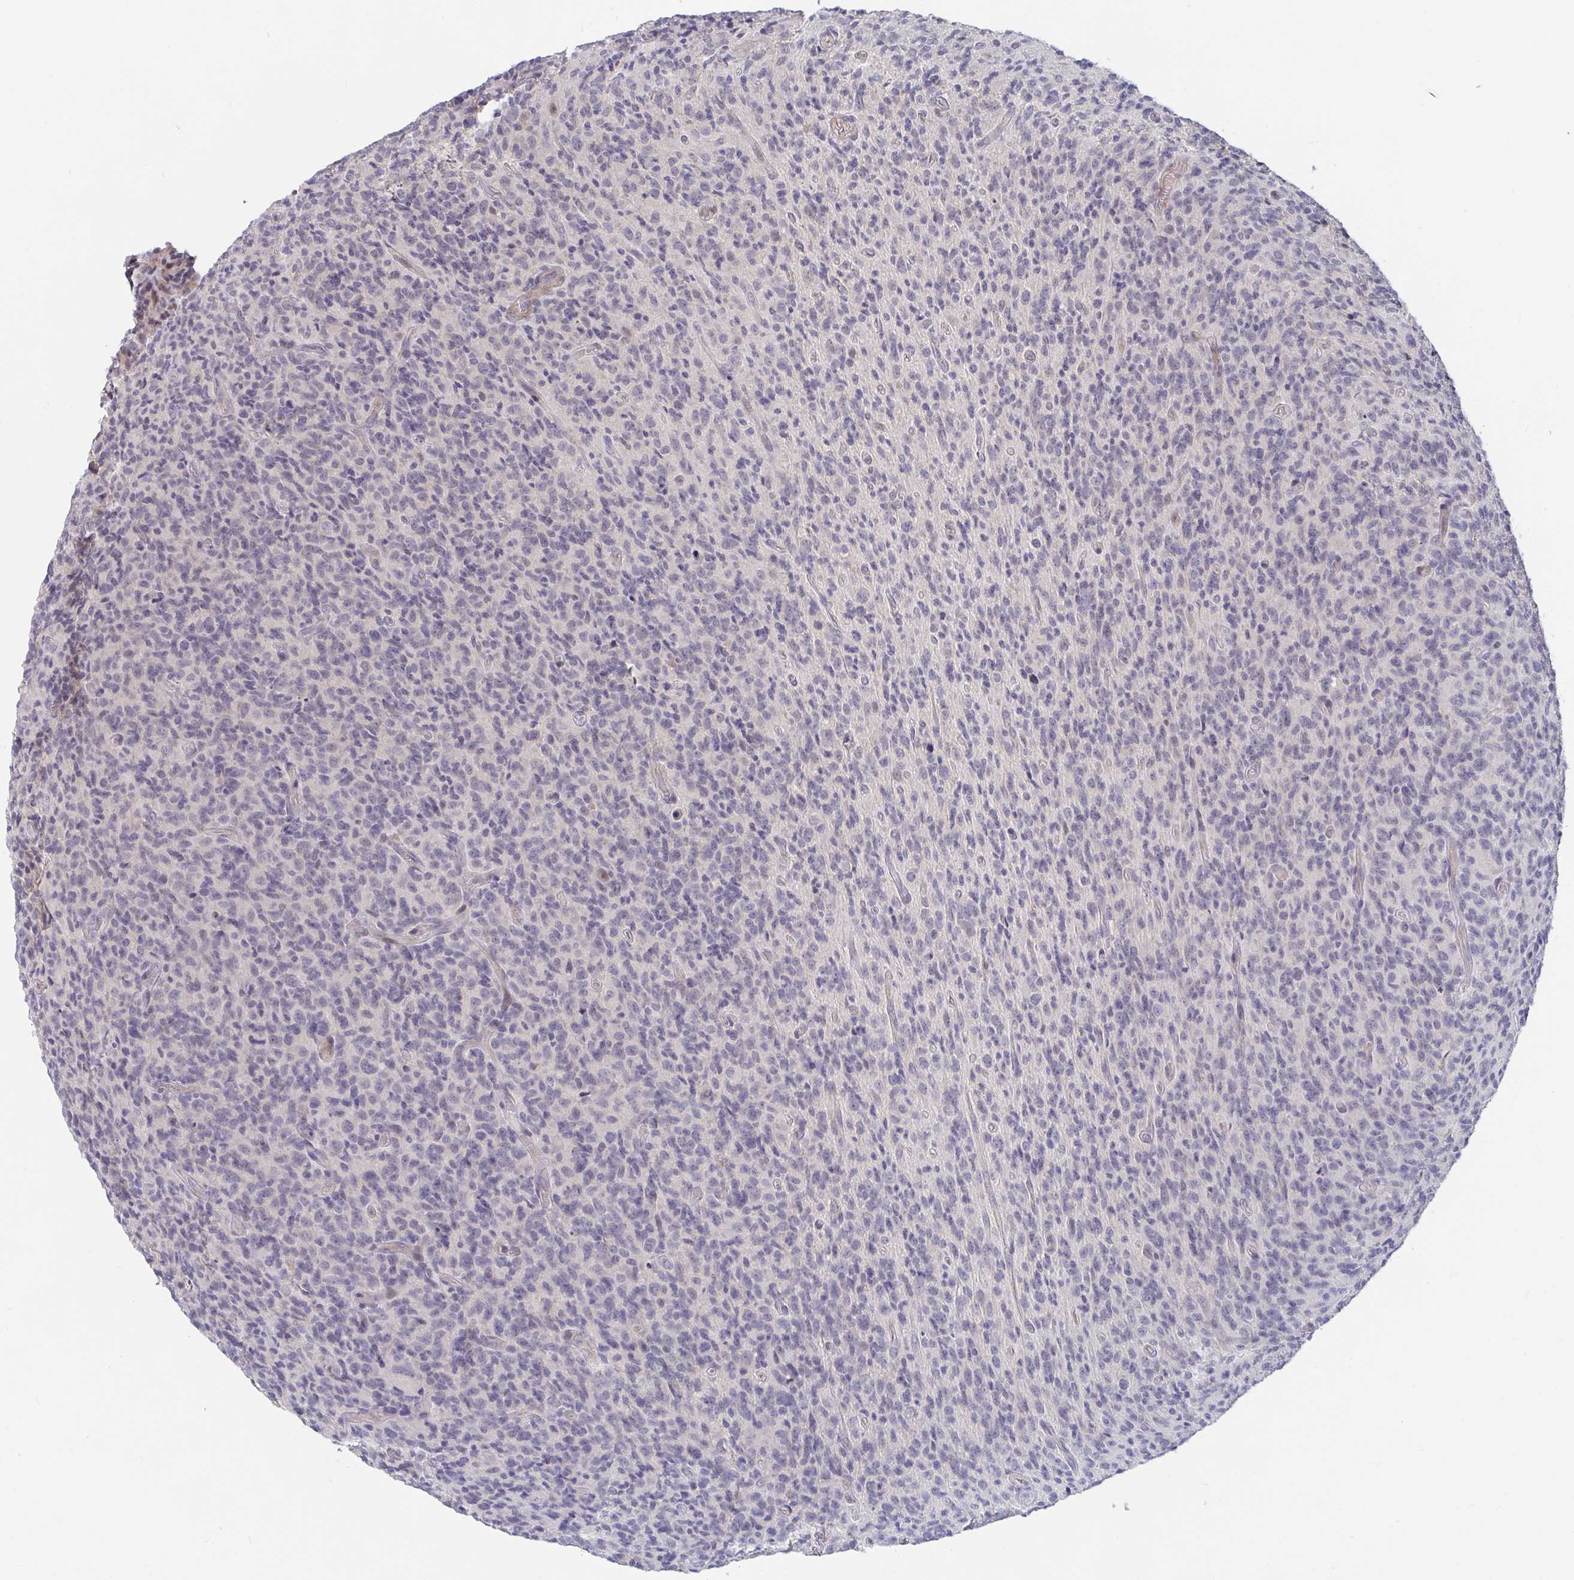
{"staining": {"intensity": "negative", "quantity": "none", "location": "none"}, "tissue": "glioma", "cell_type": "Tumor cells", "image_type": "cancer", "snomed": [{"axis": "morphology", "description": "Glioma, malignant, High grade"}, {"axis": "topography", "description": "Brain"}], "caption": "Photomicrograph shows no significant protein staining in tumor cells of glioma.", "gene": "FAM156B", "patient": {"sex": "male", "age": 76}}